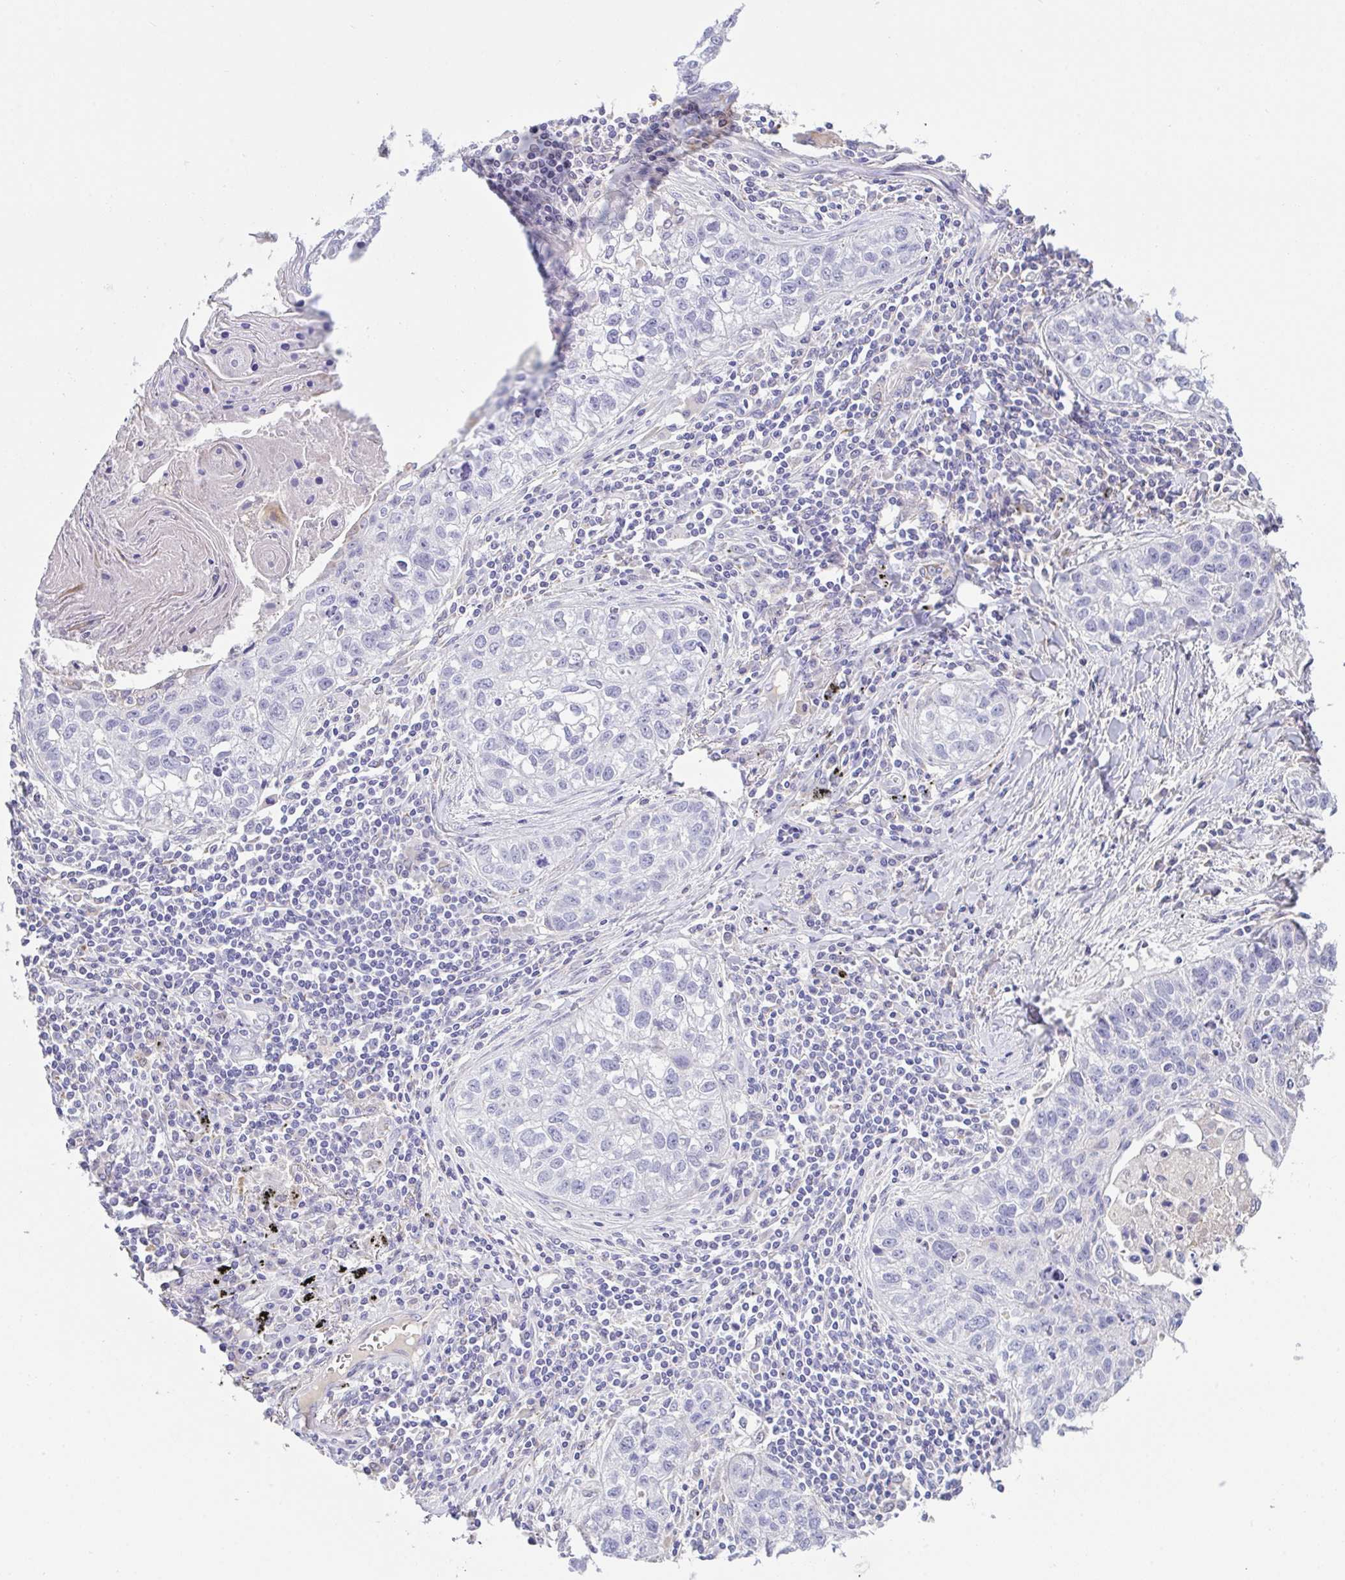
{"staining": {"intensity": "negative", "quantity": "none", "location": "none"}, "tissue": "lung cancer", "cell_type": "Tumor cells", "image_type": "cancer", "snomed": [{"axis": "morphology", "description": "Squamous cell carcinoma, NOS"}, {"axis": "topography", "description": "Lung"}], "caption": "IHC image of human lung squamous cell carcinoma stained for a protein (brown), which demonstrates no positivity in tumor cells.", "gene": "CA10", "patient": {"sex": "male", "age": 74}}